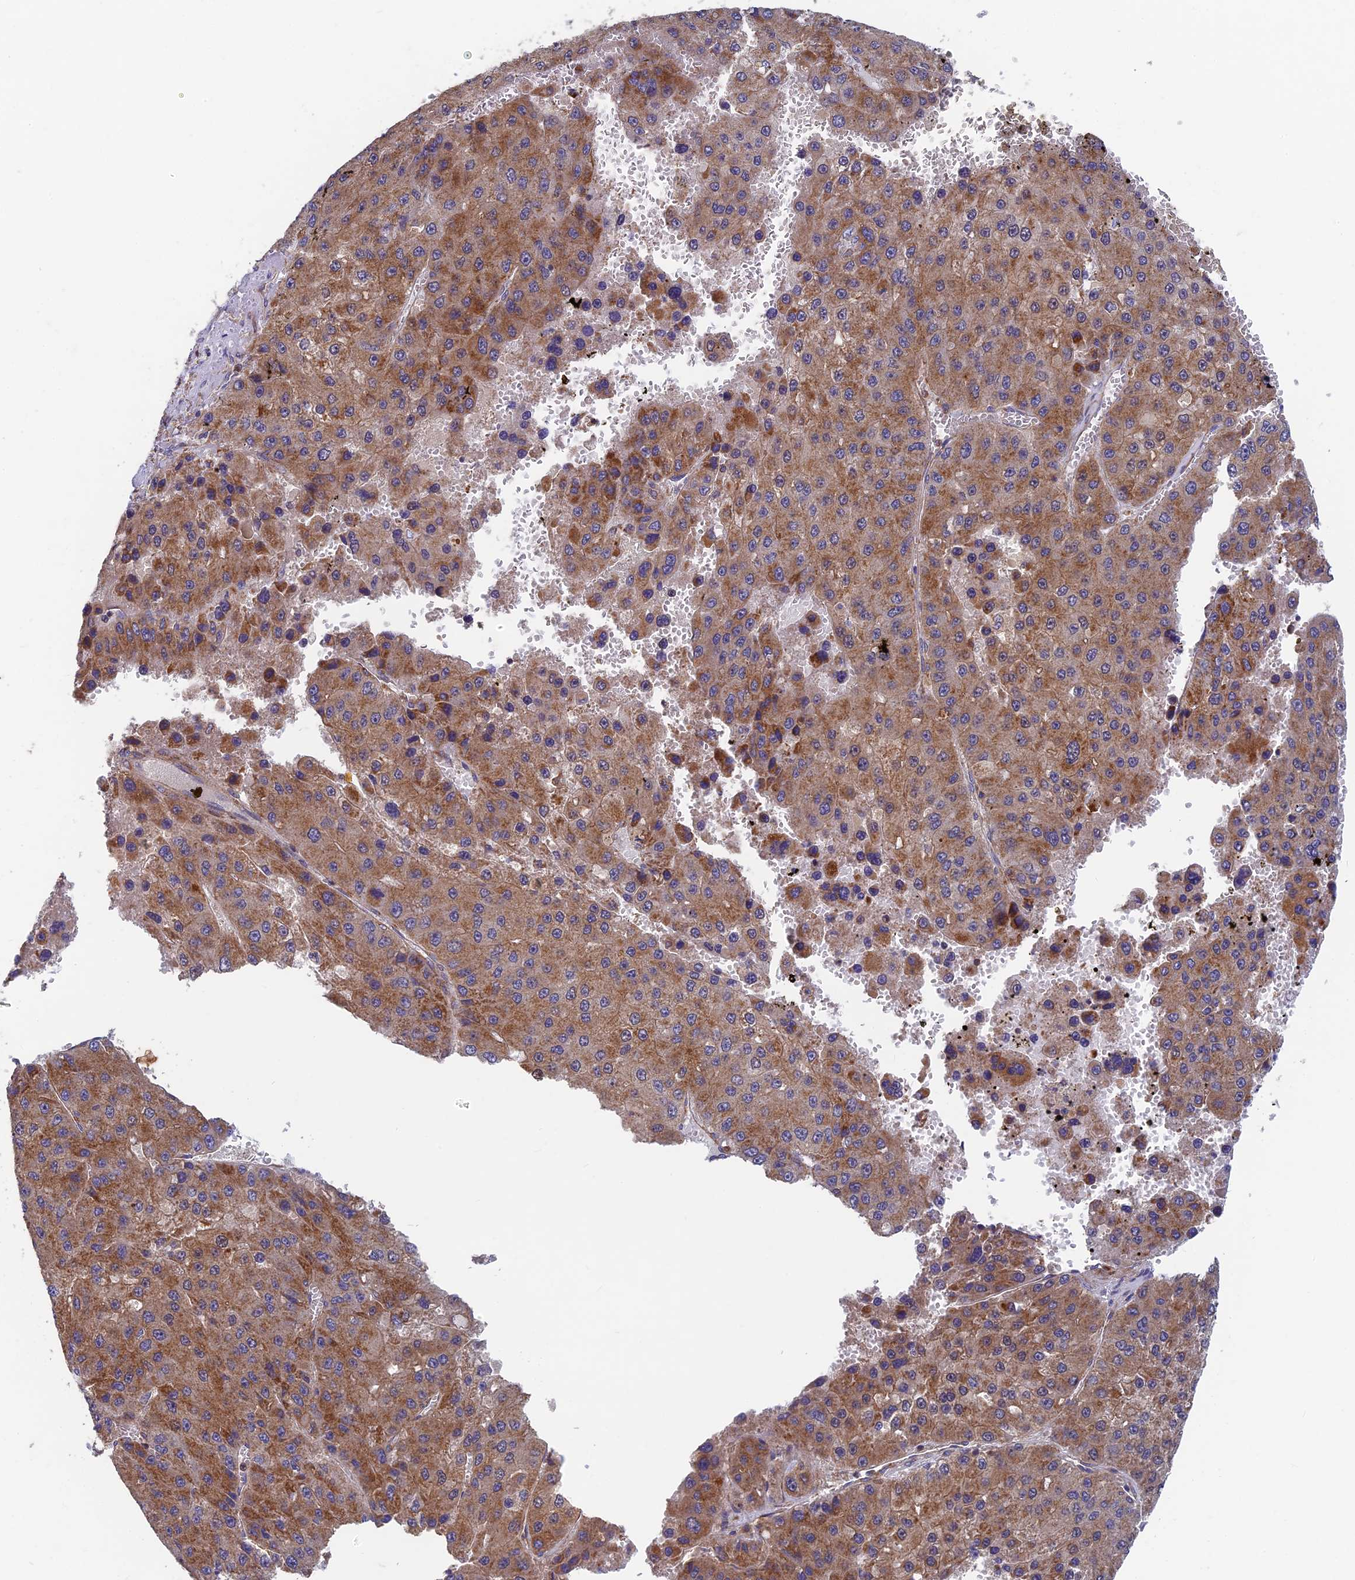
{"staining": {"intensity": "moderate", "quantity": ">75%", "location": "cytoplasmic/membranous"}, "tissue": "liver cancer", "cell_type": "Tumor cells", "image_type": "cancer", "snomed": [{"axis": "morphology", "description": "Carcinoma, Hepatocellular, NOS"}, {"axis": "topography", "description": "Liver"}], "caption": "Protein staining reveals moderate cytoplasmic/membranous positivity in approximately >75% of tumor cells in hepatocellular carcinoma (liver). (DAB = brown stain, brightfield microscopy at high magnification).", "gene": "MRPS9", "patient": {"sex": "female", "age": 73}}